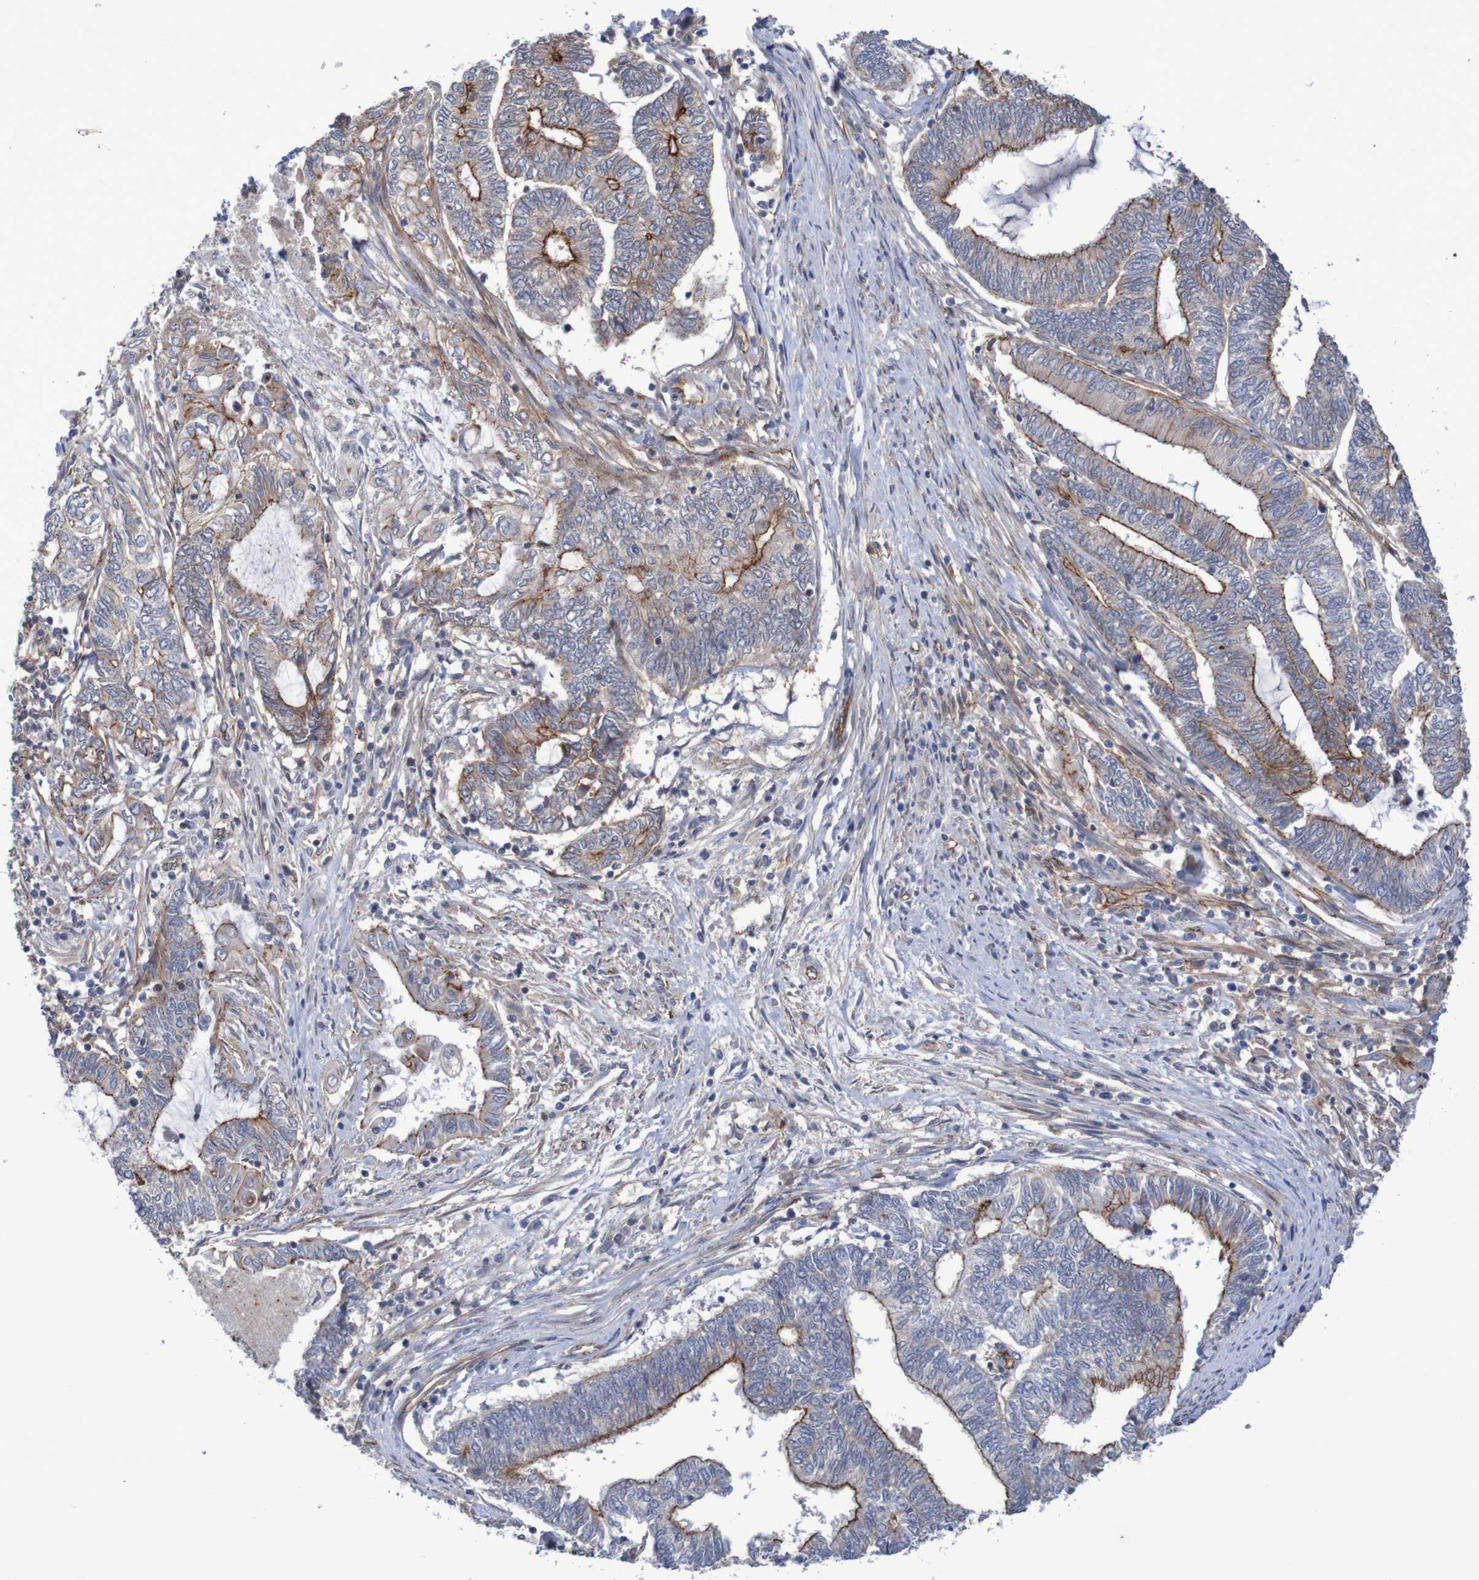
{"staining": {"intensity": "moderate", "quantity": "25%-75%", "location": "cytoplasmic/membranous"}, "tissue": "endometrial cancer", "cell_type": "Tumor cells", "image_type": "cancer", "snomed": [{"axis": "morphology", "description": "Adenocarcinoma, NOS"}, {"axis": "topography", "description": "Uterus"}, {"axis": "topography", "description": "Endometrium"}], "caption": "A brown stain labels moderate cytoplasmic/membranous staining of a protein in human adenocarcinoma (endometrial) tumor cells.", "gene": "NECTIN2", "patient": {"sex": "female", "age": 70}}